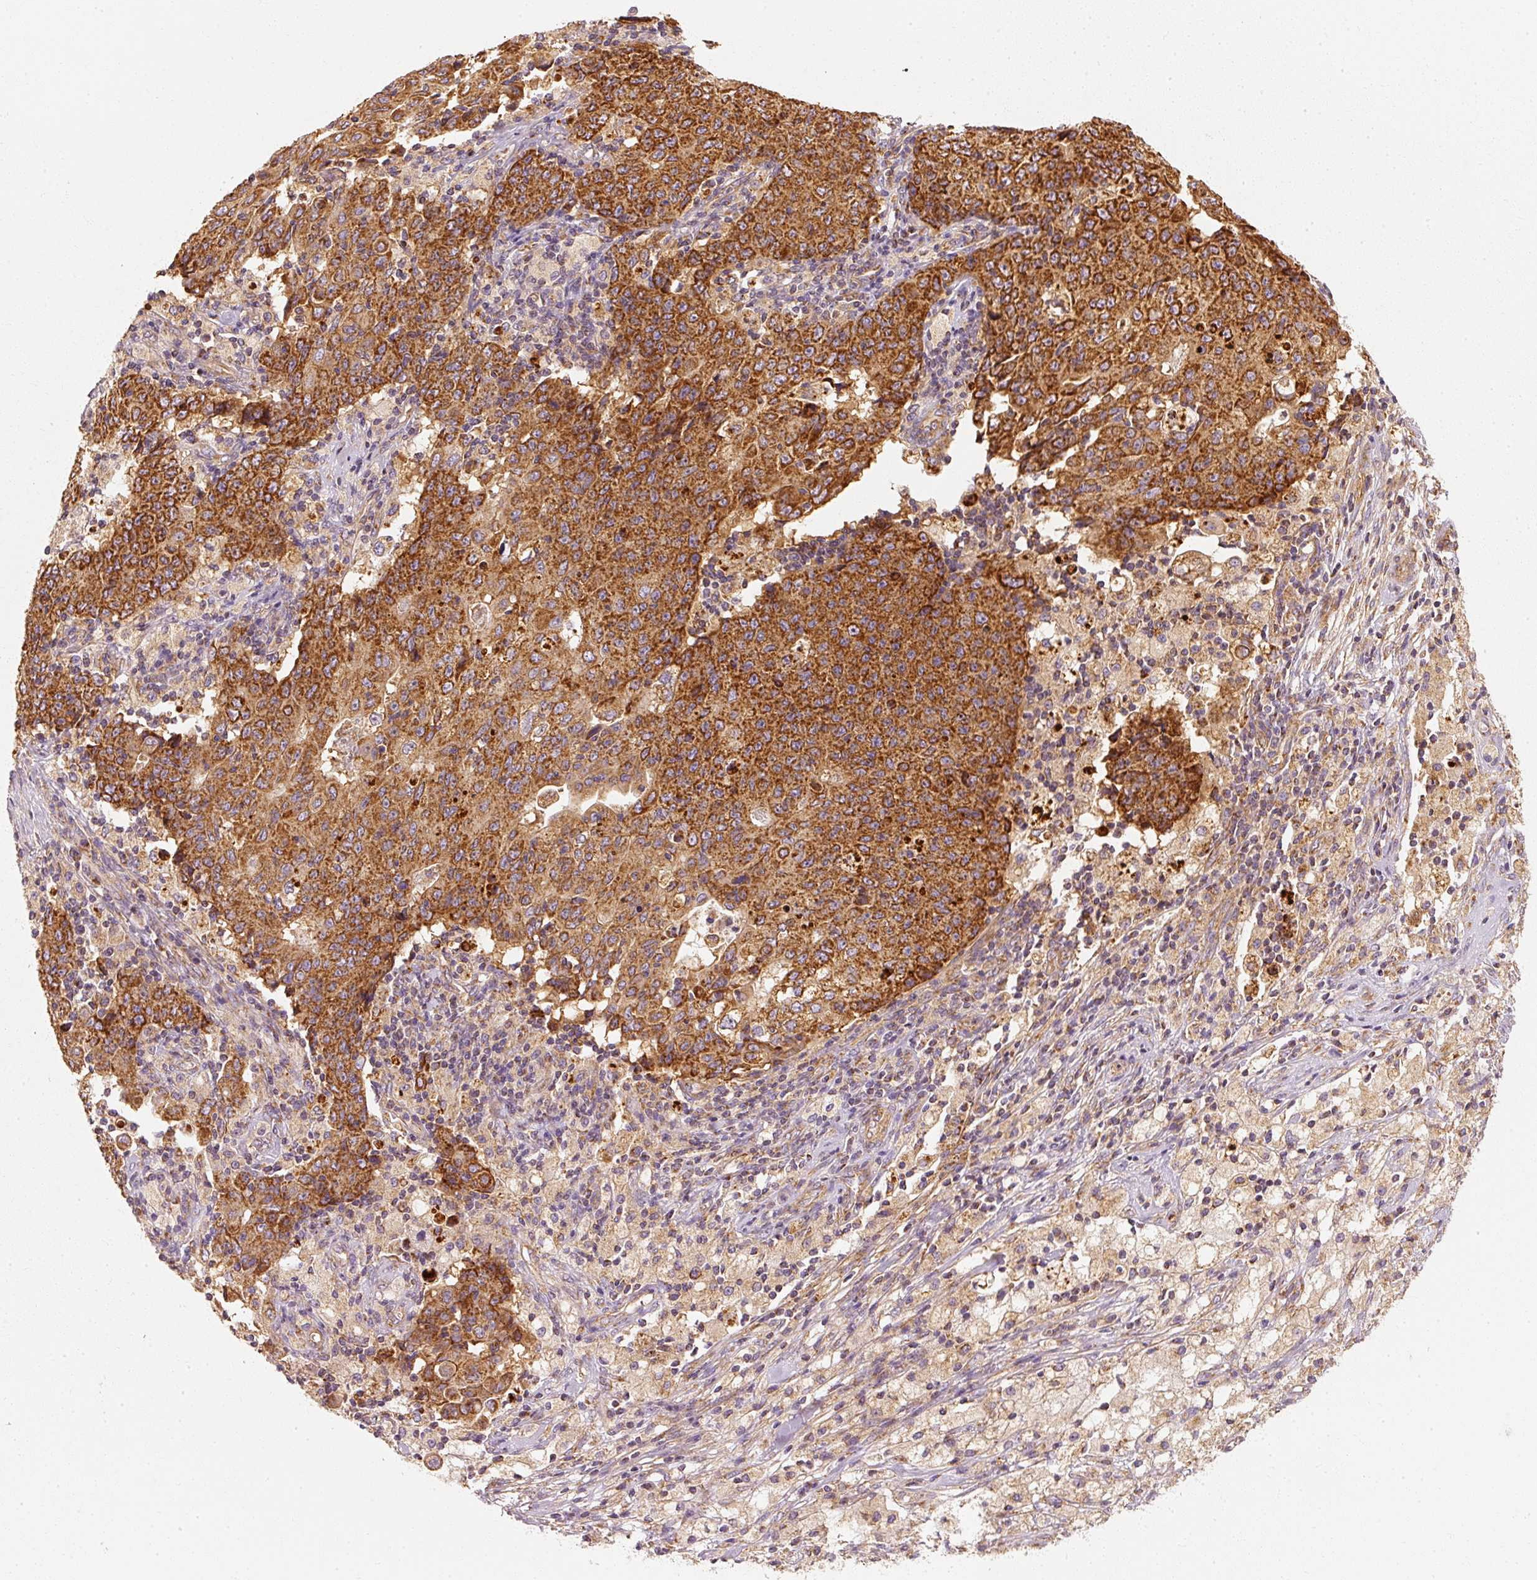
{"staining": {"intensity": "strong", "quantity": ">75%", "location": "cytoplasmic/membranous"}, "tissue": "ovarian cancer", "cell_type": "Tumor cells", "image_type": "cancer", "snomed": [{"axis": "morphology", "description": "Carcinoma, endometroid"}, {"axis": "topography", "description": "Ovary"}], "caption": "A high amount of strong cytoplasmic/membranous staining is present in about >75% of tumor cells in ovarian cancer tissue. The staining is performed using DAB brown chromogen to label protein expression. The nuclei are counter-stained blue using hematoxylin.", "gene": "TOMM40", "patient": {"sex": "female", "age": 42}}